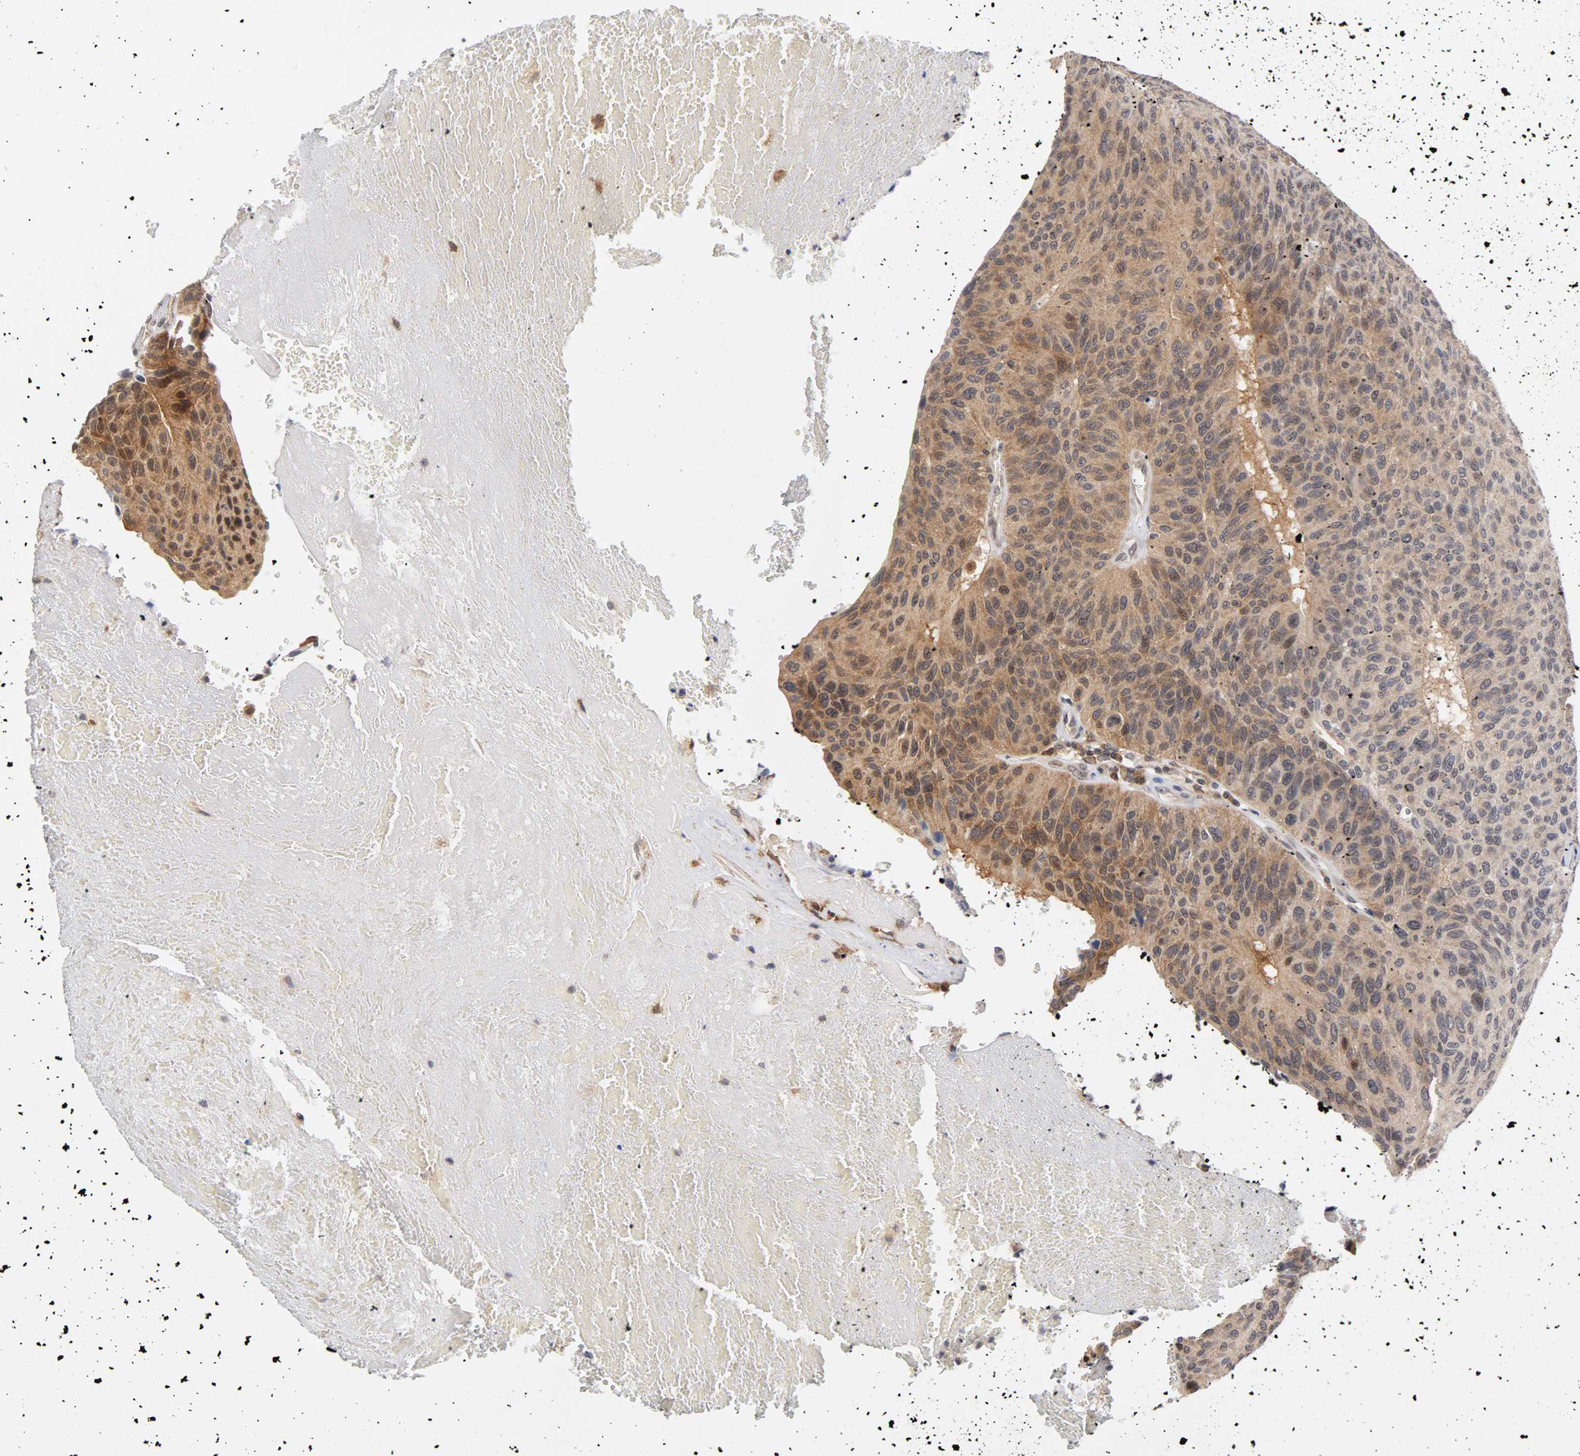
{"staining": {"intensity": "strong", "quantity": ">75%", "location": "cytoplasmic/membranous,nuclear"}, "tissue": "urothelial cancer", "cell_type": "Tumor cells", "image_type": "cancer", "snomed": [{"axis": "morphology", "description": "Urothelial carcinoma, High grade"}, {"axis": "topography", "description": "Urinary bladder"}], "caption": "Immunohistochemical staining of human high-grade urothelial carcinoma exhibits high levels of strong cytoplasmic/membranous and nuclear staining in approximately >75% of tumor cells.", "gene": "UBE2M", "patient": {"sex": "male", "age": 66}}